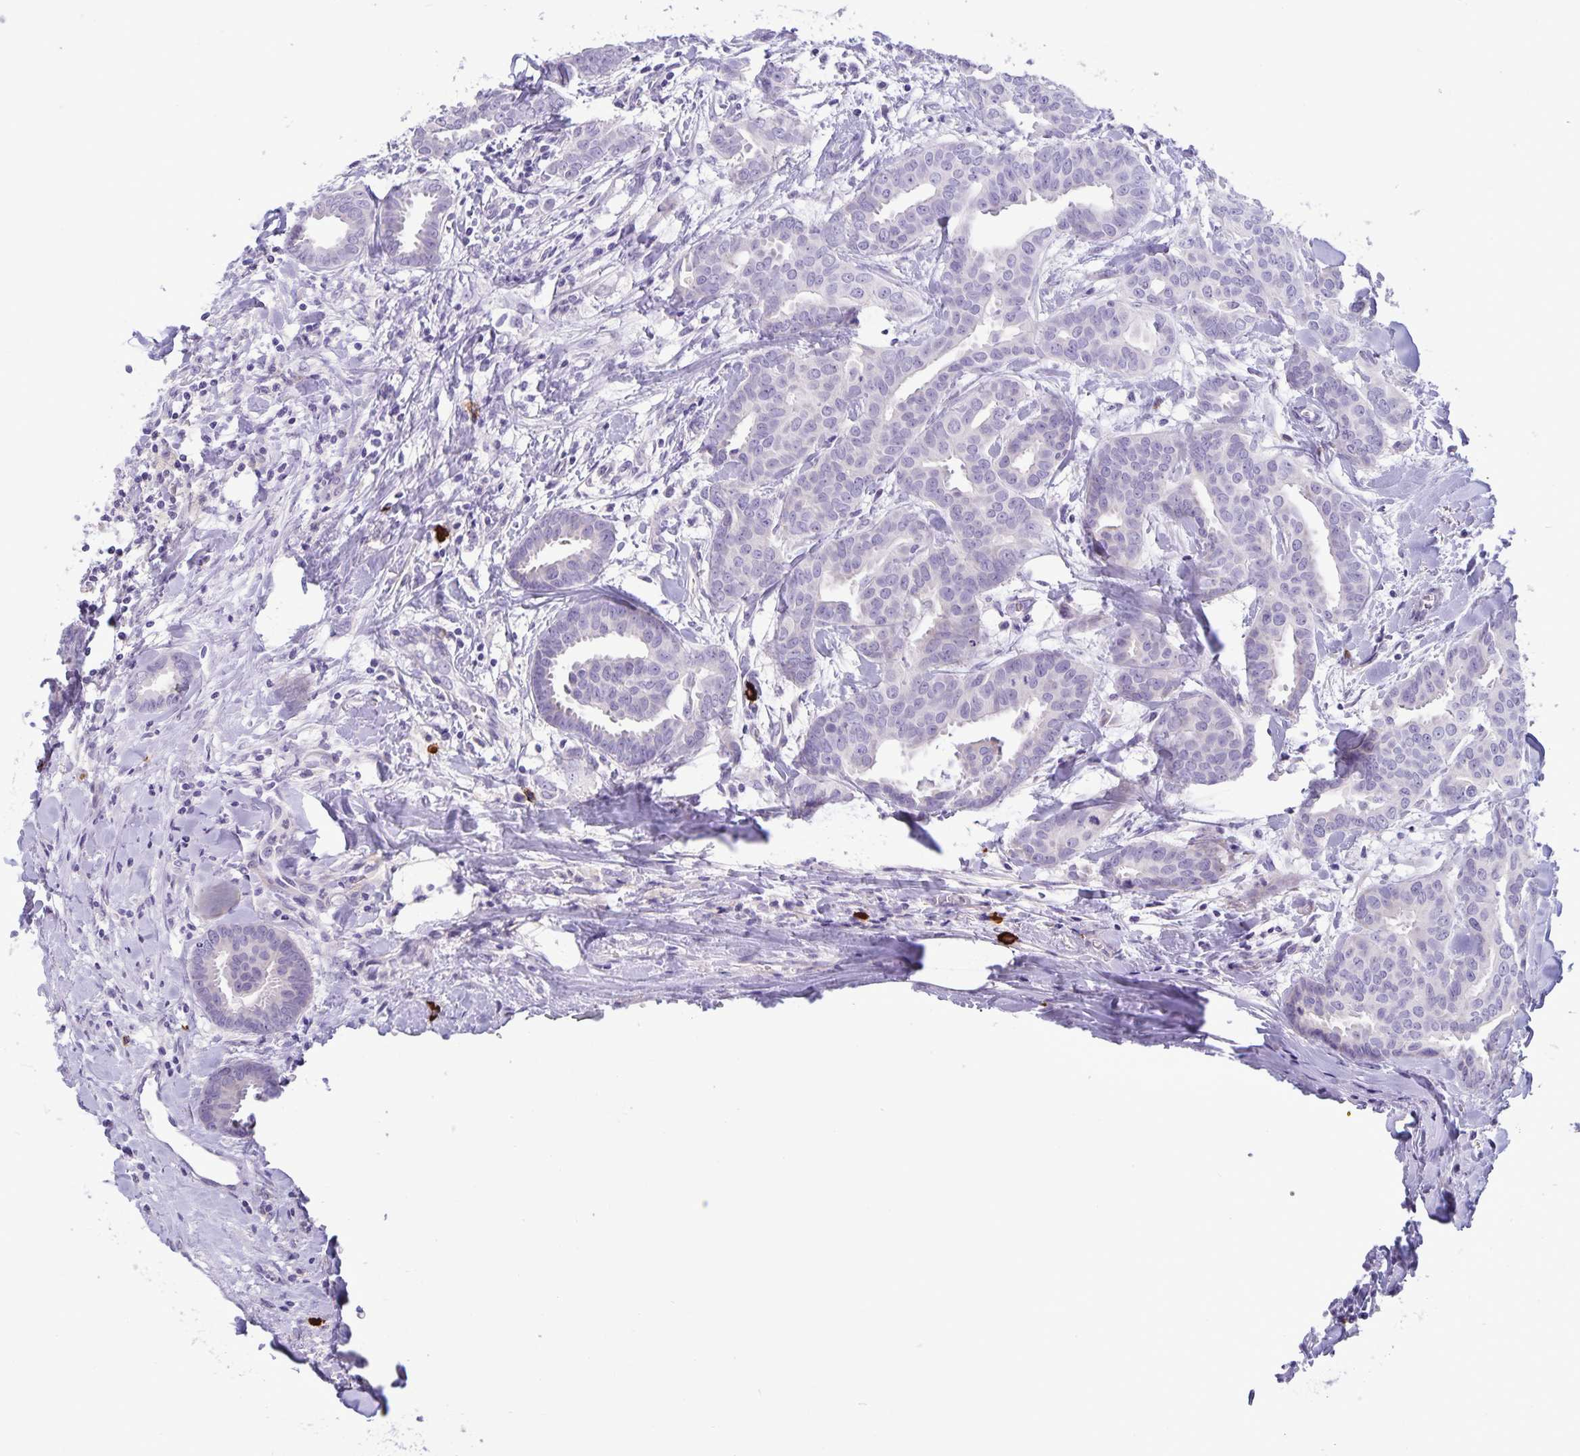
{"staining": {"intensity": "negative", "quantity": "none", "location": "none"}, "tissue": "breast cancer", "cell_type": "Tumor cells", "image_type": "cancer", "snomed": [{"axis": "morphology", "description": "Duct carcinoma"}, {"axis": "topography", "description": "Breast"}], "caption": "DAB immunohistochemical staining of infiltrating ductal carcinoma (breast) reveals no significant expression in tumor cells.", "gene": "IBTK", "patient": {"sex": "female", "age": 45}}